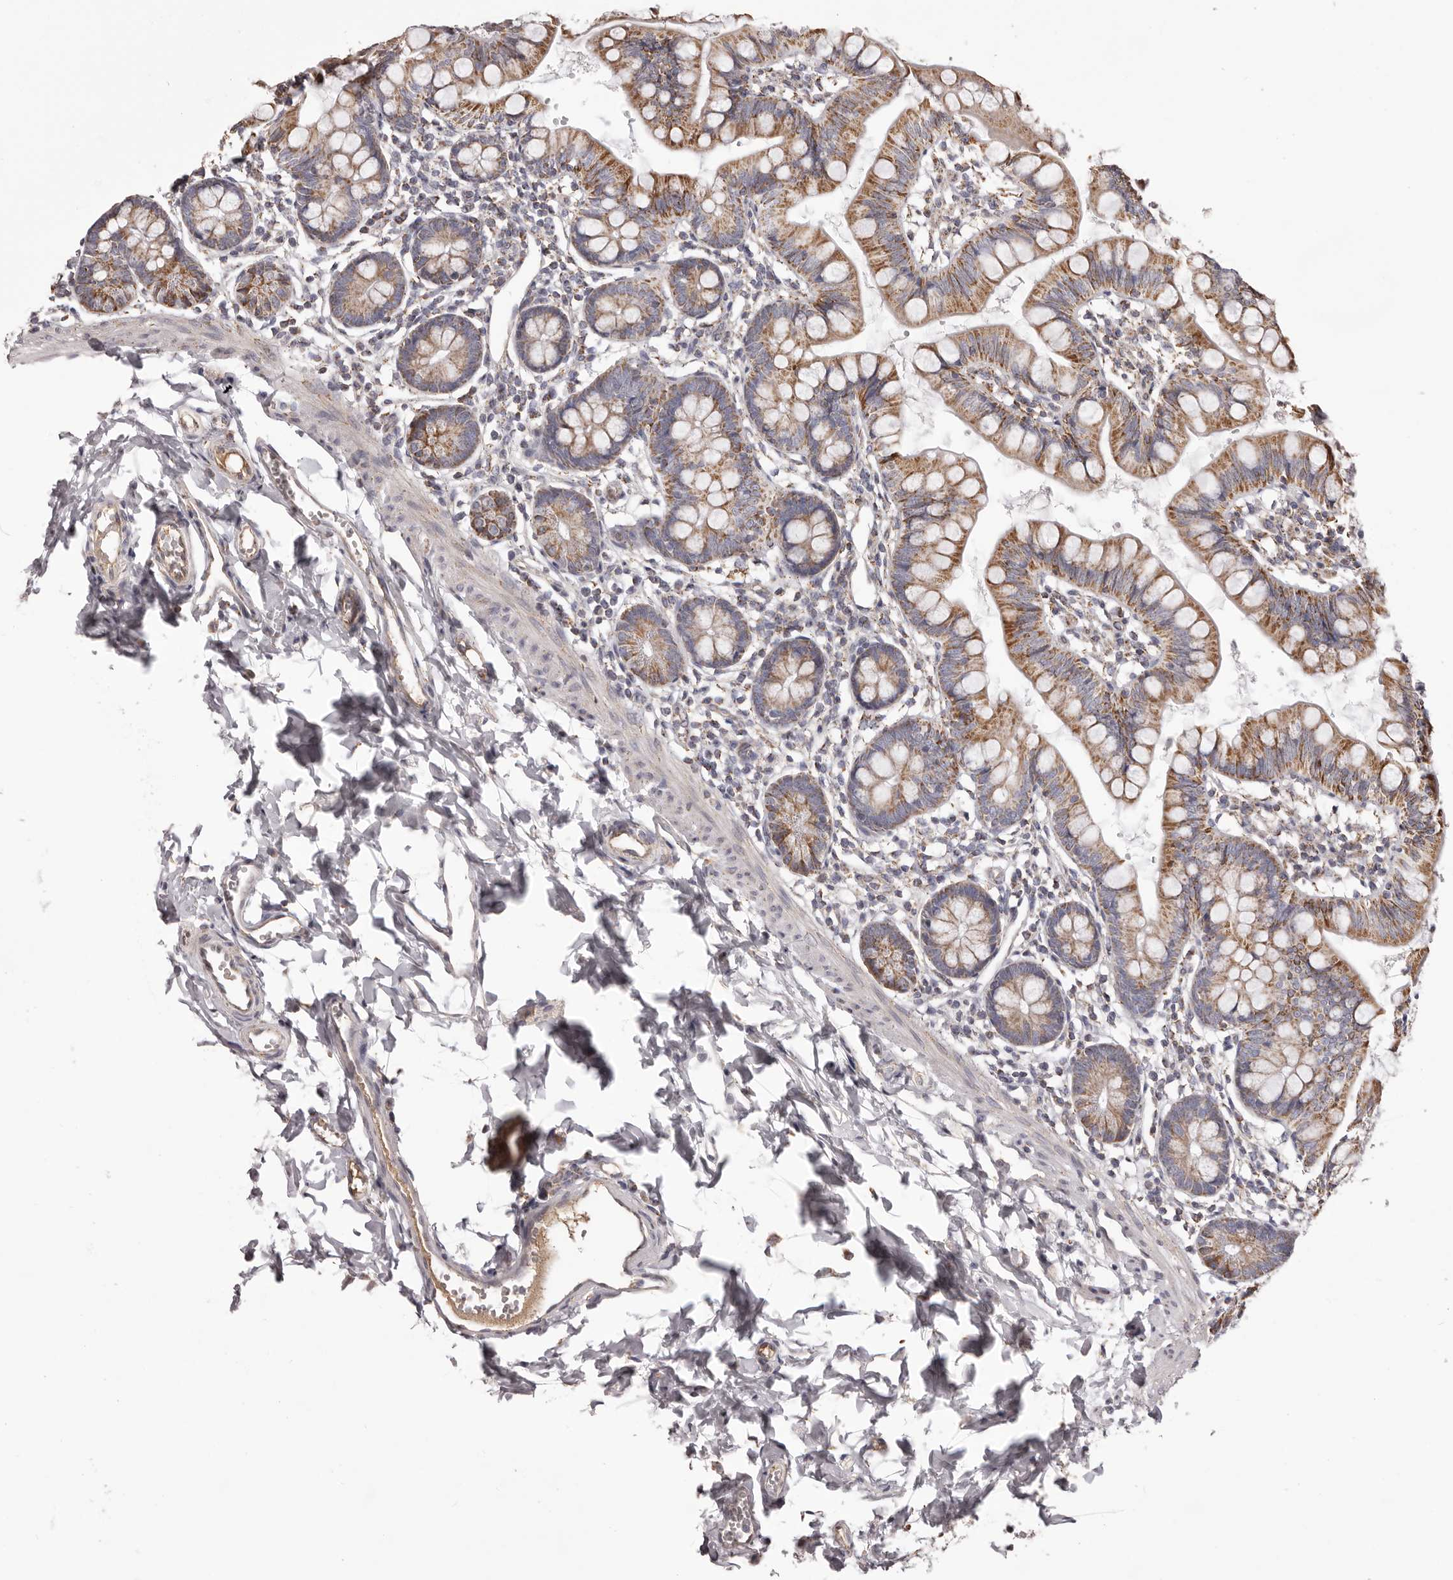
{"staining": {"intensity": "strong", "quantity": ">75%", "location": "cytoplasmic/membranous"}, "tissue": "small intestine", "cell_type": "Glandular cells", "image_type": "normal", "snomed": [{"axis": "morphology", "description": "Normal tissue, NOS"}, {"axis": "topography", "description": "Small intestine"}], "caption": "A high amount of strong cytoplasmic/membranous positivity is identified in approximately >75% of glandular cells in unremarkable small intestine. The staining was performed using DAB (3,3'-diaminobenzidine), with brown indicating positive protein expression. Nuclei are stained blue with hematoxylin.", "gene": "CHRM2", "patient": {"sex": "male", "age": 7}}